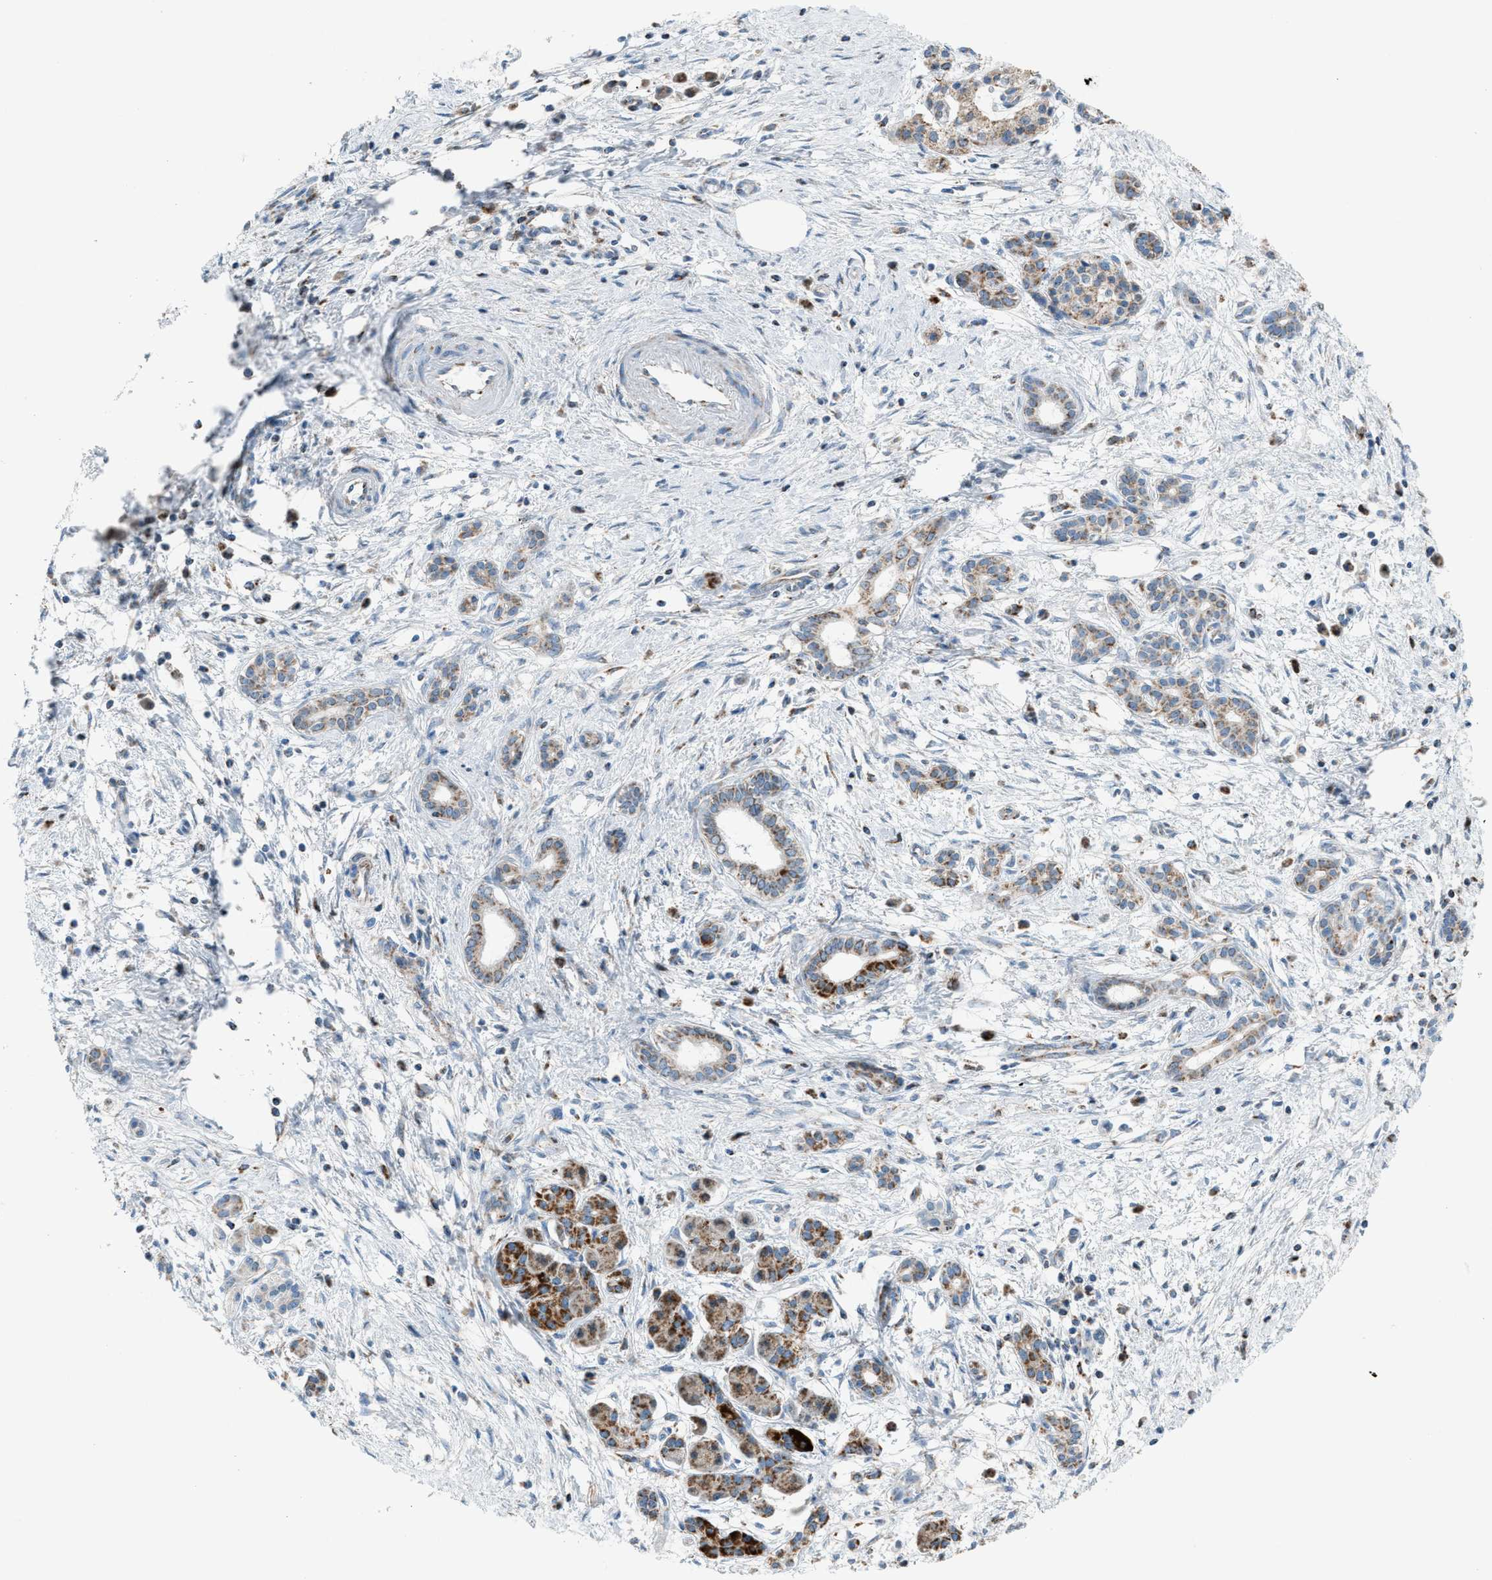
{"staining": {"intensity": "weak", "quantity": ">75%", "location": "cytoplasmic/membranous"}, "tissue": "pancreatic cancer", "cell_type": "Tumor cells", "image_type": "cancer", "snomed": [{"axis": "morphology", "description": "Adenocarcinoma, NOS"}, {"axis": "topography", "description": "Pancreas"}], "caption": "Brown immunohistochemical staining in human adenocarcinoma (pancreatic) shows weak cytoplasmic/membranous expression in approximately >75% of tumor cells.", "gene": "SRM", "patient": {"sex": "female", "age": 70}}